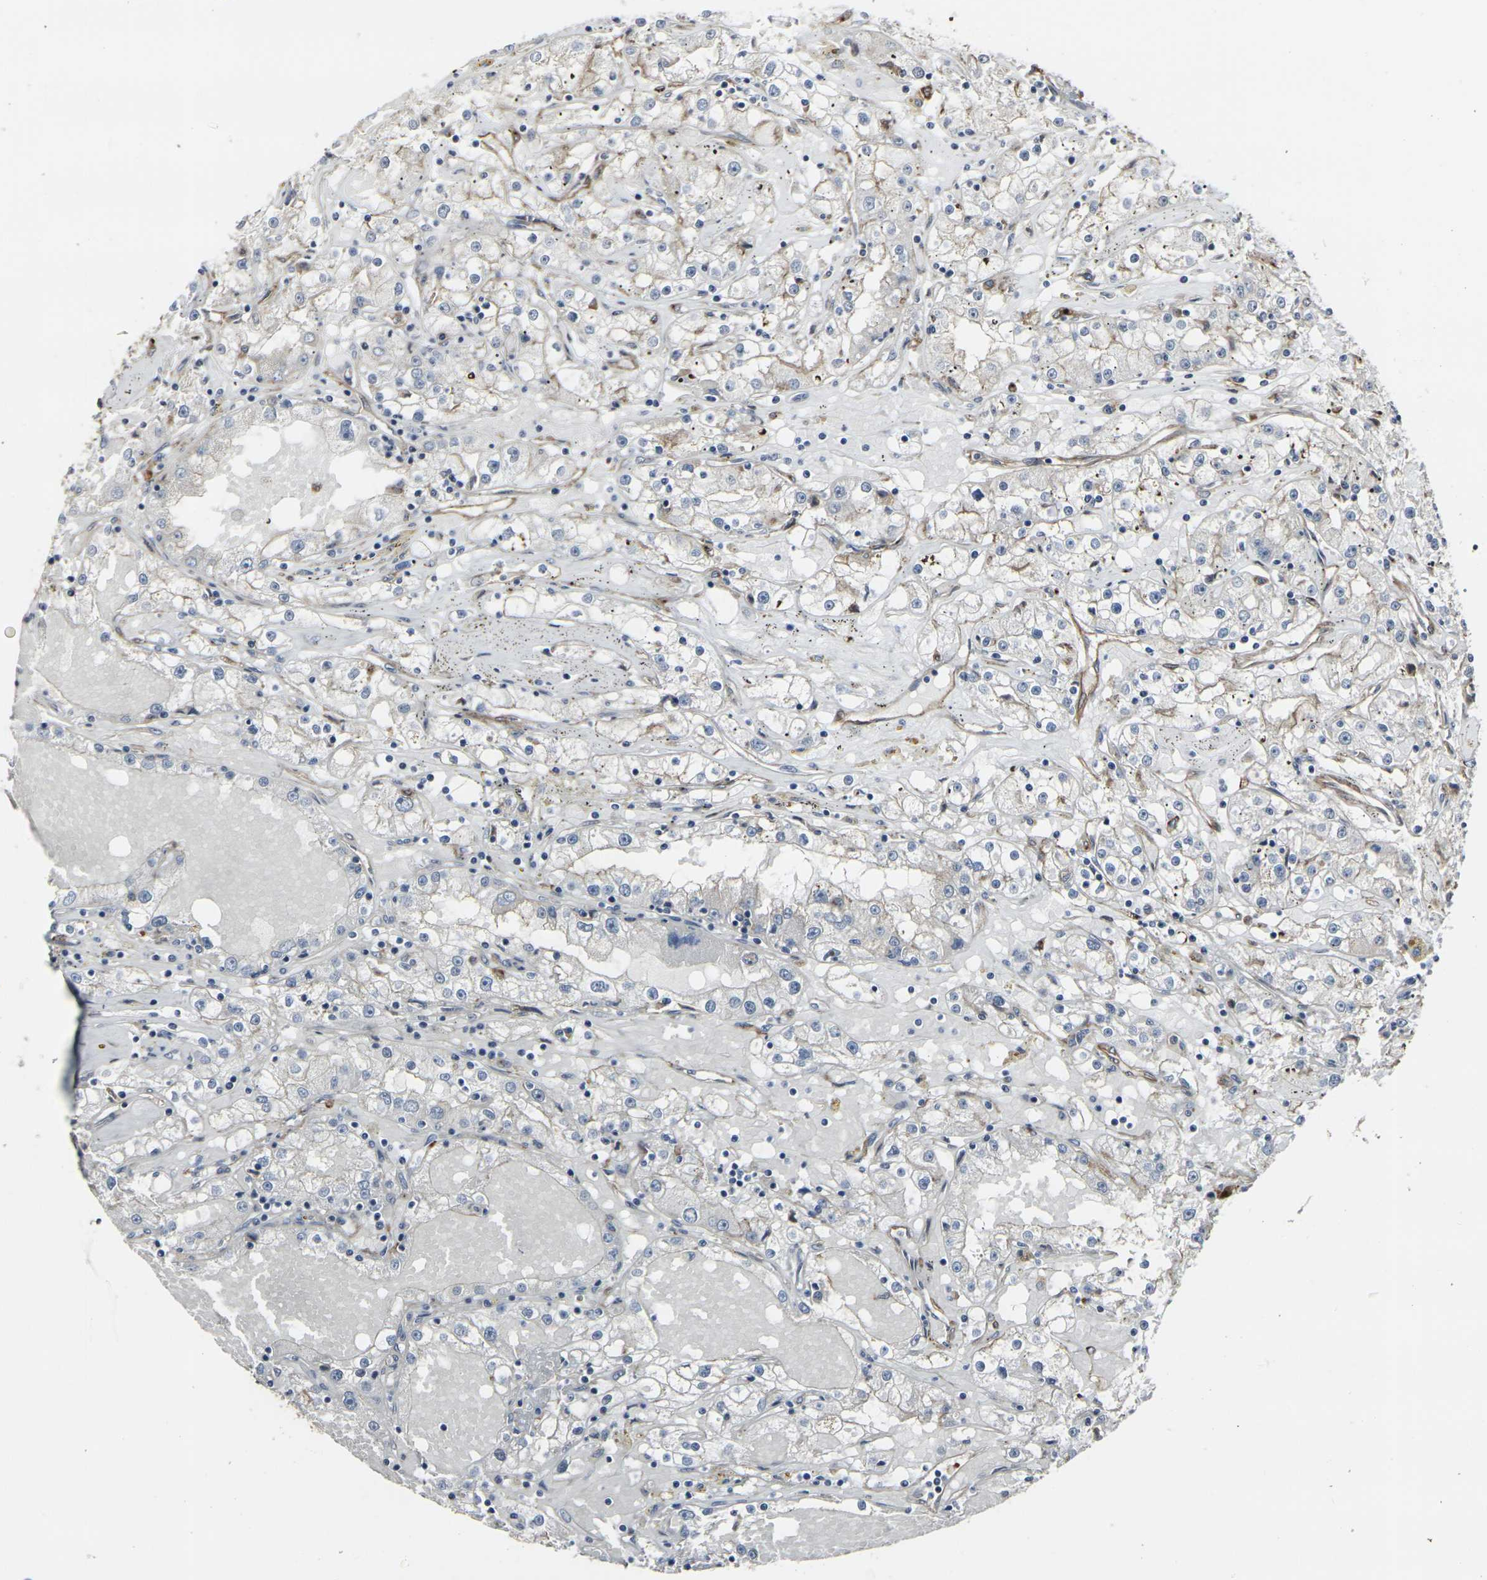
{"staining": {"intensity": "weak", "quantity": "<25%", "location": "cytoplasmic/membranous"}, "tissue": "renal cancer", "cell_type": "Tumor cells", "image_type": "cancer", "snomed": [{"axis": "morphology", "description": "Adenocarcinoma, NOS"}, {"axis": "topography", "description": "Kidney"}], "caption": "This is an IHC image of human renal adenocarcinoma. There is no expression in tumor cells.", "gene": "MYOF", "patient": {"sex": "male", "age": 56}}